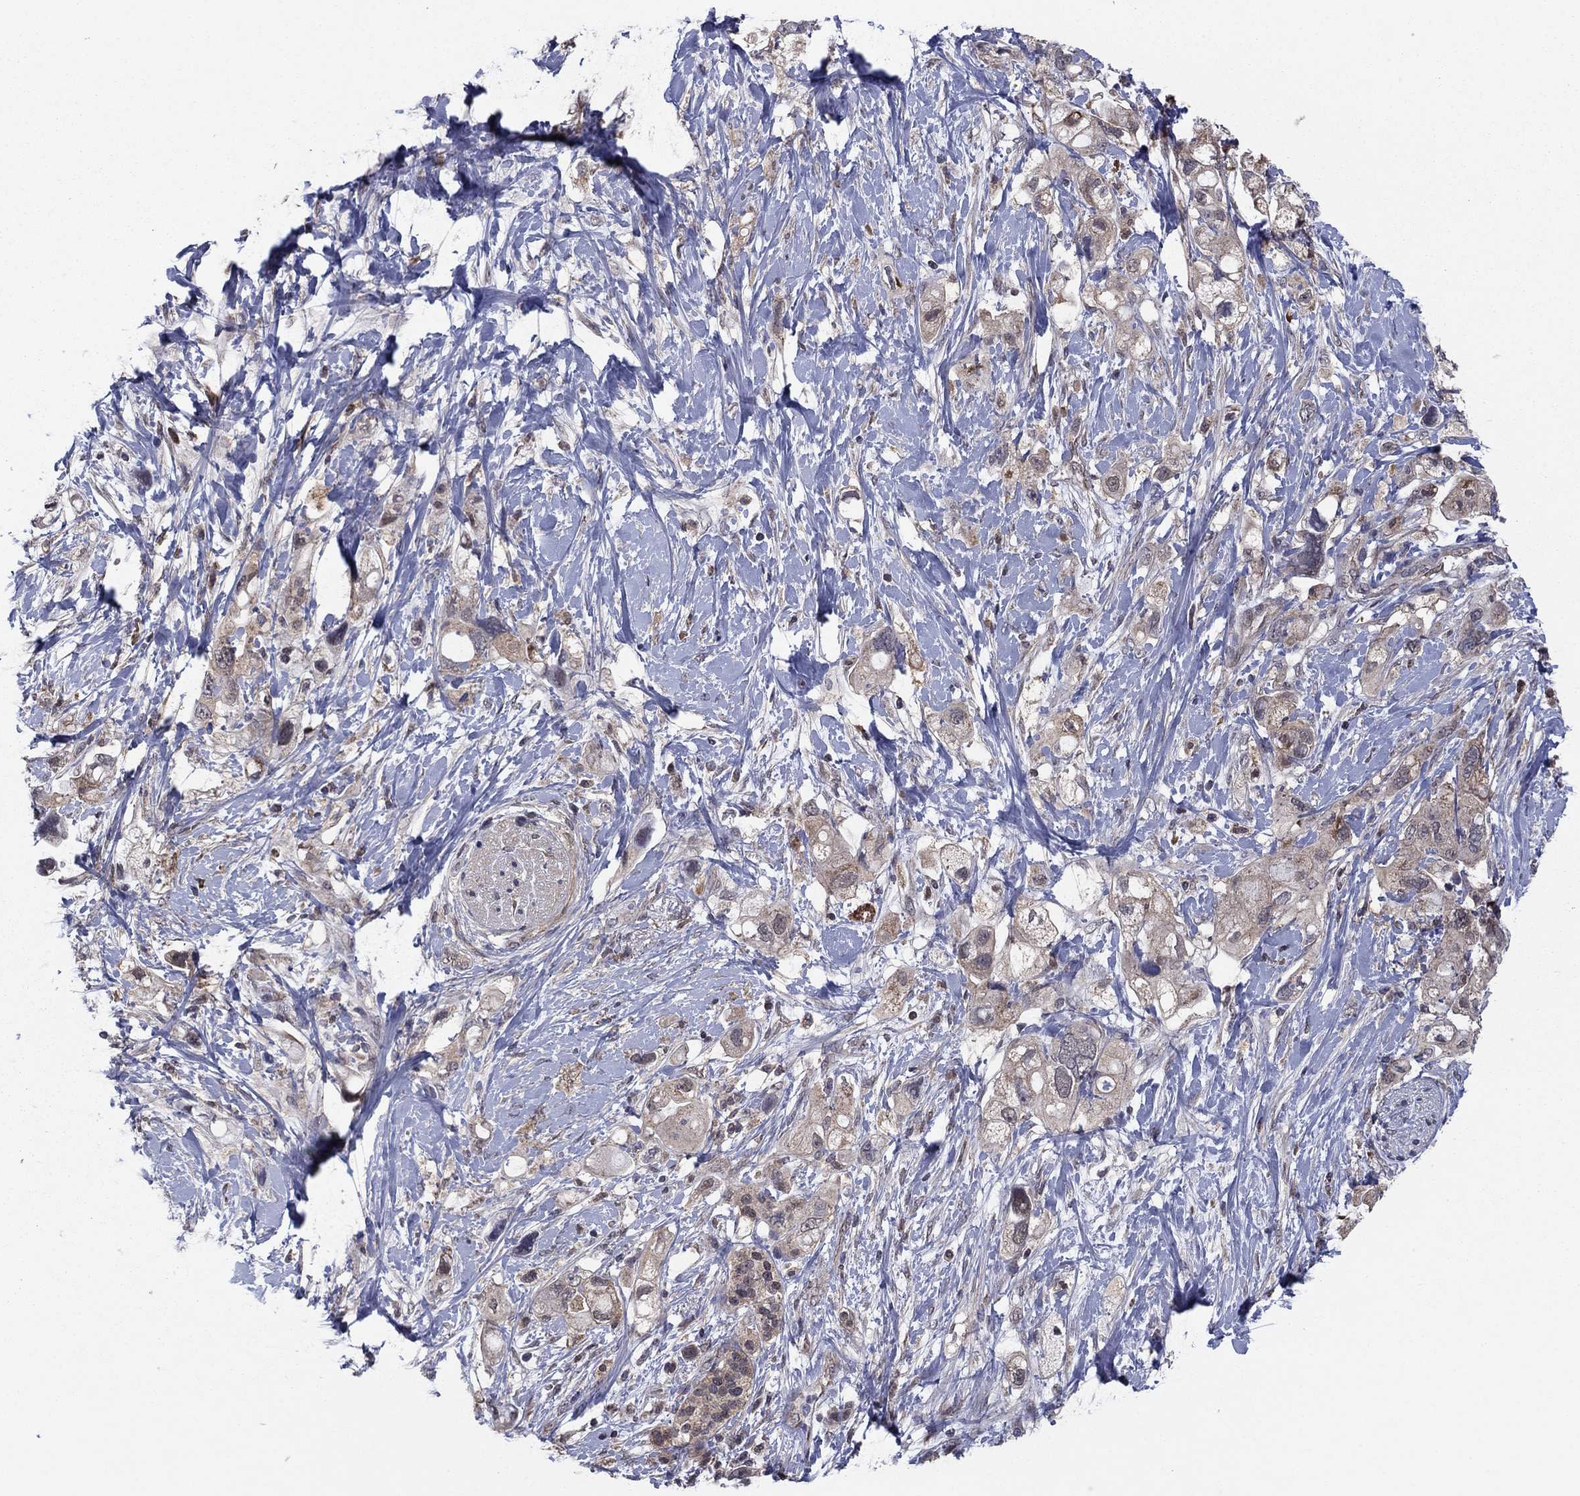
{"staining": {"intensity": "moderate", "quantity": "<25%", "location": "cytoplasmic/membranous"}, "tissue": "pancreatic cancer", "cell_type": "Tumor cells", "image_type": "cancer", "snomed": [{"axis": "morphology", "description": "Adenocarcinoma, NOS"}, {"axis": "topography", "description": "Pancreas"}], "caption": "The image exhibits staining of pancreatic adenocarcinoma, revealing moderate cytoplasmic/membranous protein expression (brown color) within tumor cells.", "gene": "GRHPR", "patient": {"sex": "female", "age": 56}}